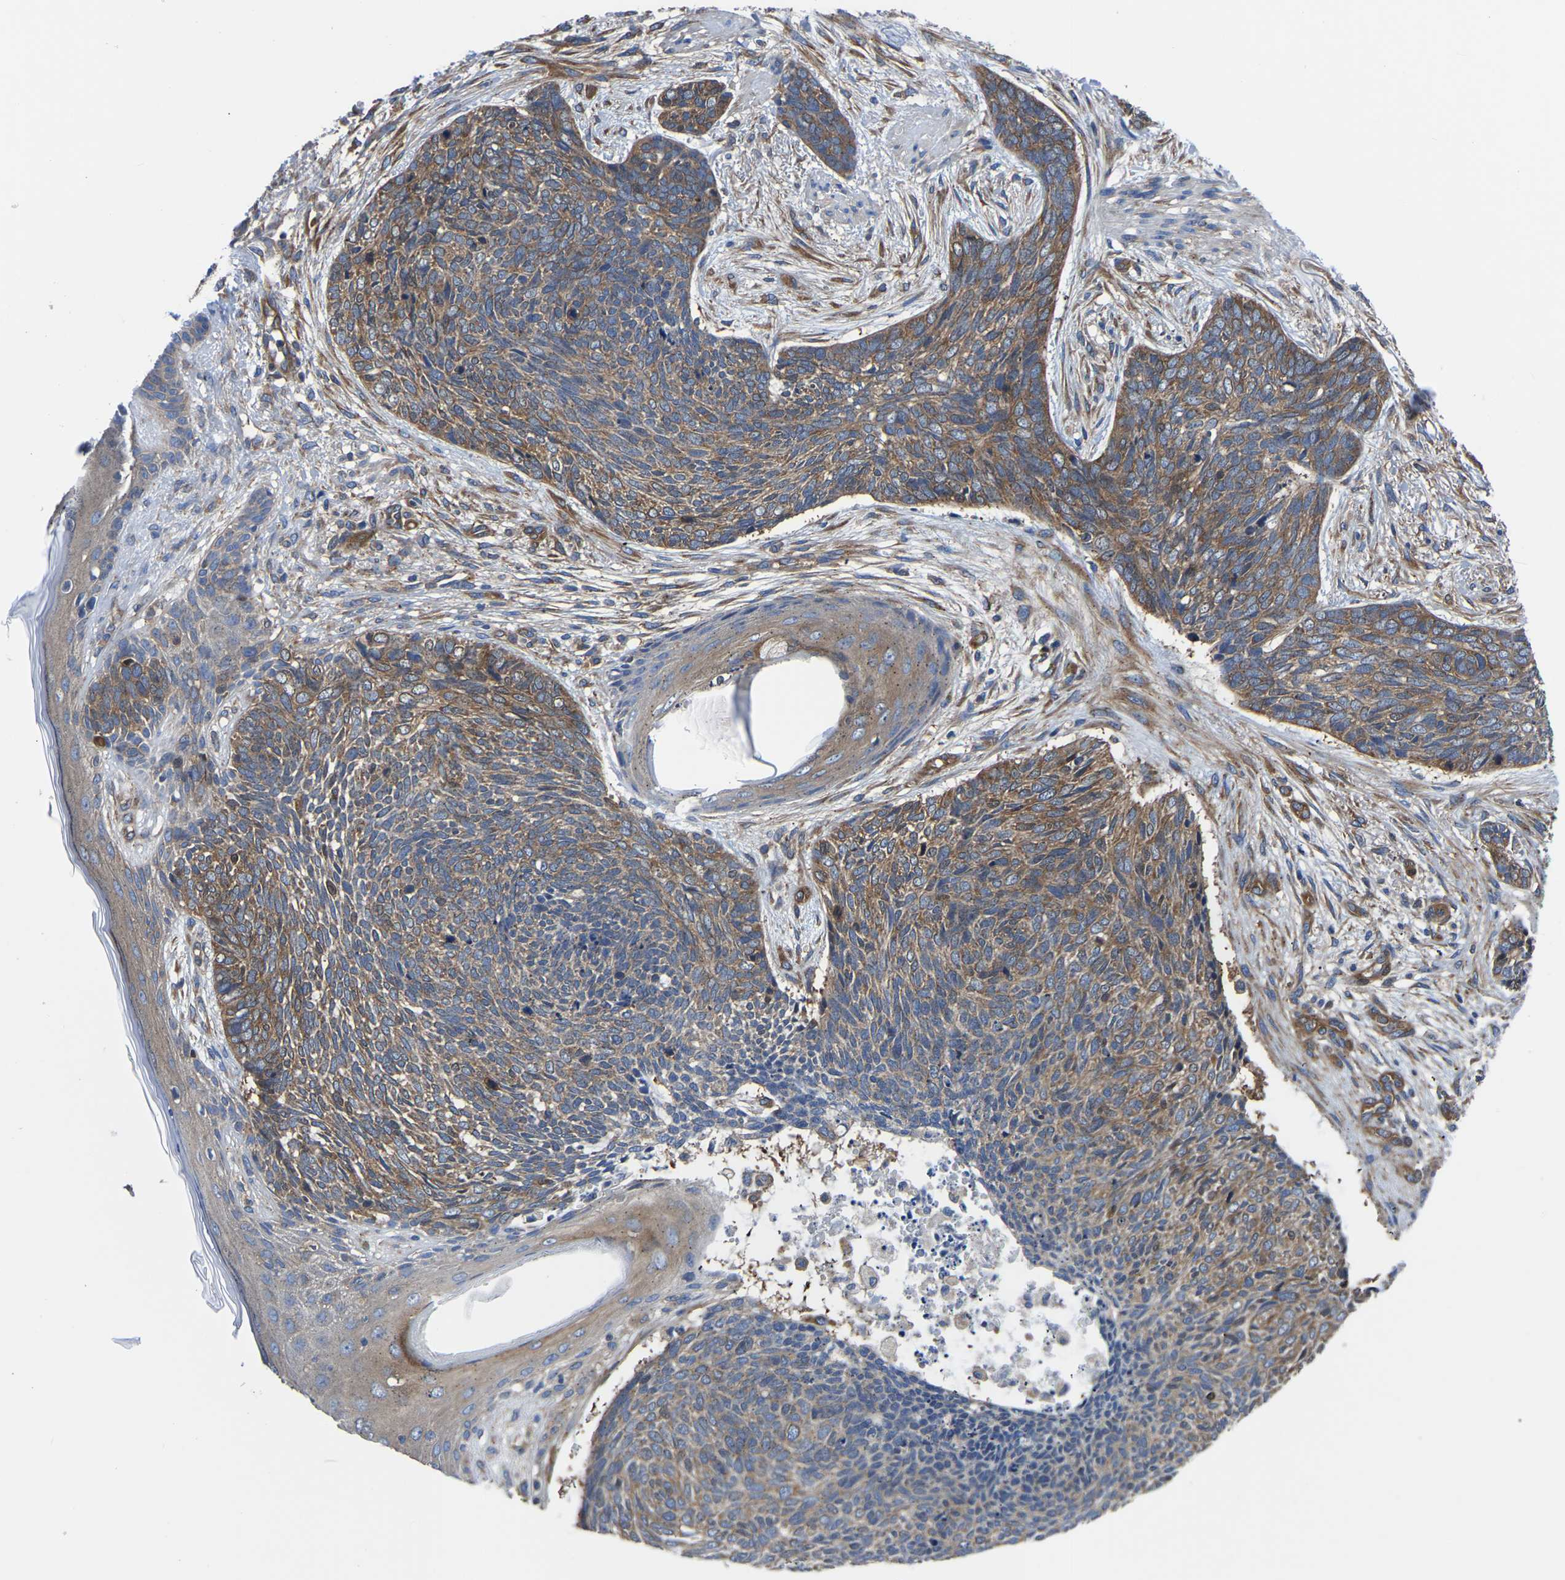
{"staining": {"intensity": "moderate", "quantity": ">75%", "location": "cytoplasmic/membranous"}, "tissue": "skin cancer", "cell_type": "Tumor cells", "image_type": "cancer", "snomed": [{"axis": "morphology", "description": "Basal cell carcinoma"}, {"axis": "topography", "description": "Skin"}], "caption": "Skin basal cell carcinoma was stained to show a protein in brown. There is medium levels of moderate cytoplasmic/membranous staining in about >75% of tumor cells.", "gene": "TFG", "patient": {"sex": "female", "age": 84}}